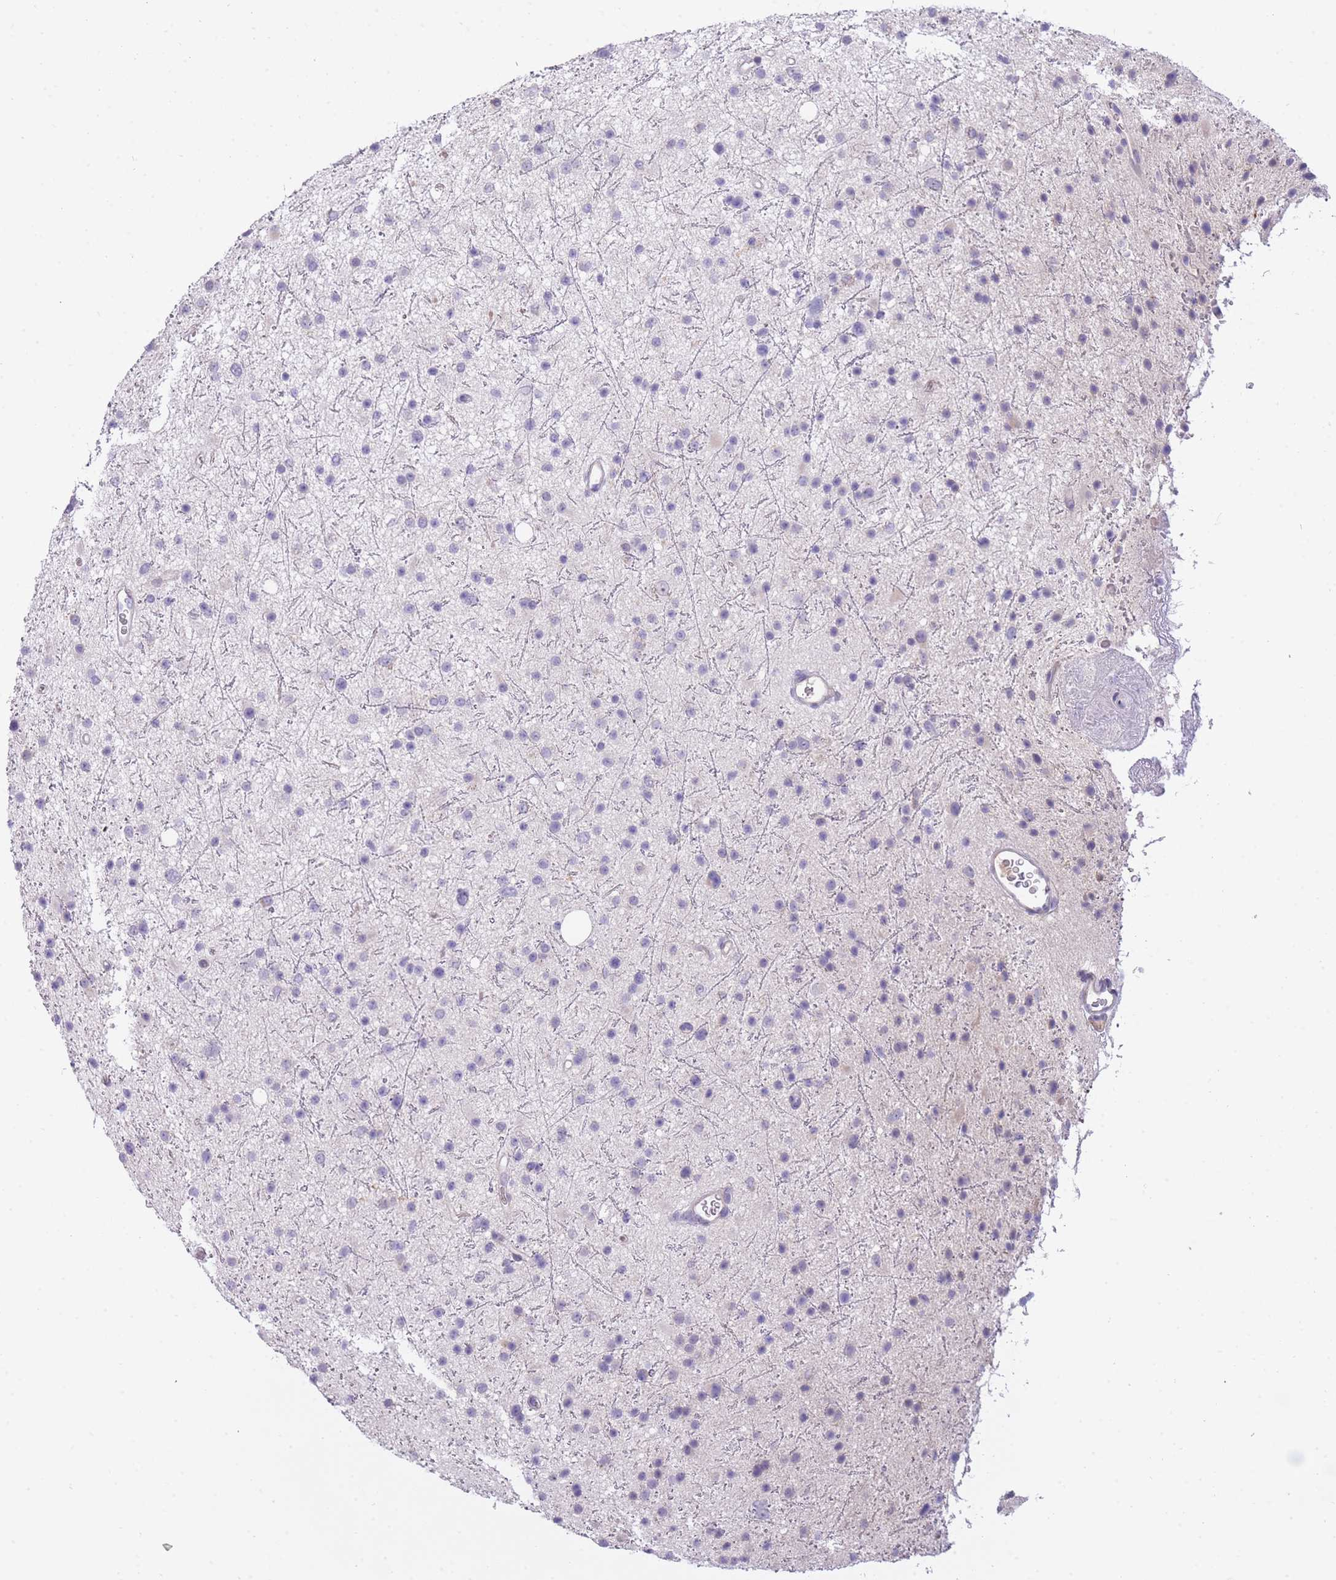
{"staining": {"intensity": "negative", "quantity": "none", "location": "none"}, "tissue": "glioma", "cell_type": "Tumor cells", "image_type": "cancer", "snomed": [{"axis": "morphology", "description": "Glioma, malignant, Low grade"}, {"axis": "topography", "description": "Cerebral cortex"}], "caption": "An image of human low-grade glioma (malignant) is negative for staining in tumor cells. (DAB immunohistochemistry with hematoxylin counter stain).", "gene": "PRR23B", "patient": {"sex": "female", "age": 39}}